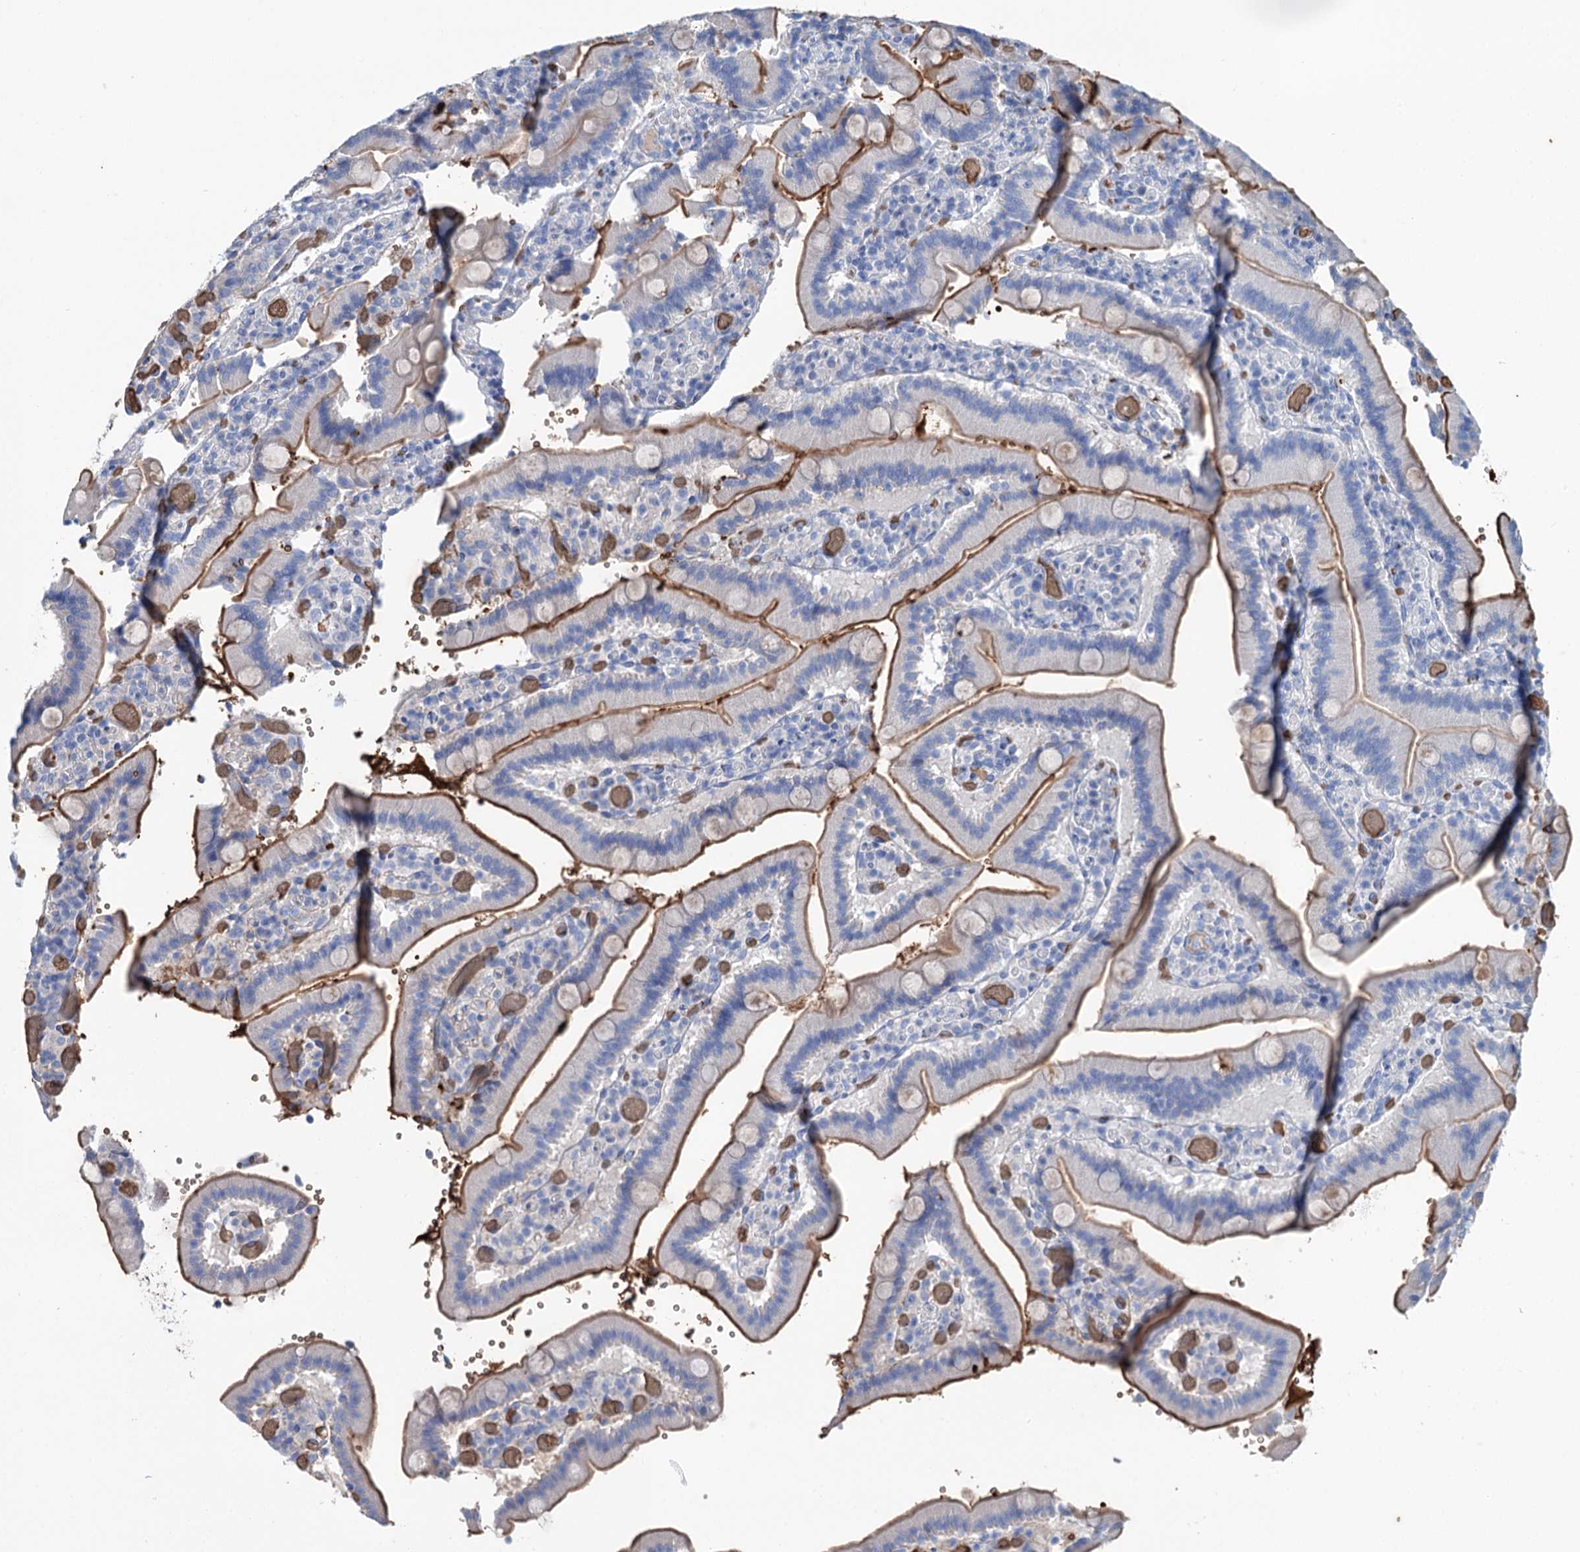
{"staining": {"intensity": "strong", "quantity": "25%-75%", "location": "cytoplasmic/membranous"}, "tissue": "duodenum", "cell_type": "Glandular cells", "image_type": "normal", "snomed": [{"axis": "morphology", "description": "Normal tissue, NOS"}, {"axis": "topography", "description": "Duodenum"}], "caption": "Immunohistochemistry (DAB) staining of benign duodenum displays strong cytoplasmic/membranous protein positivity in about 25%-75% of glandular cells. (Stains: DAB in brown, nuclei in blue, Microscopy: brightfield microscopy at high magnification).", "gene": "RPUSD3", "patient": {"sex": "female", "age": 62}}